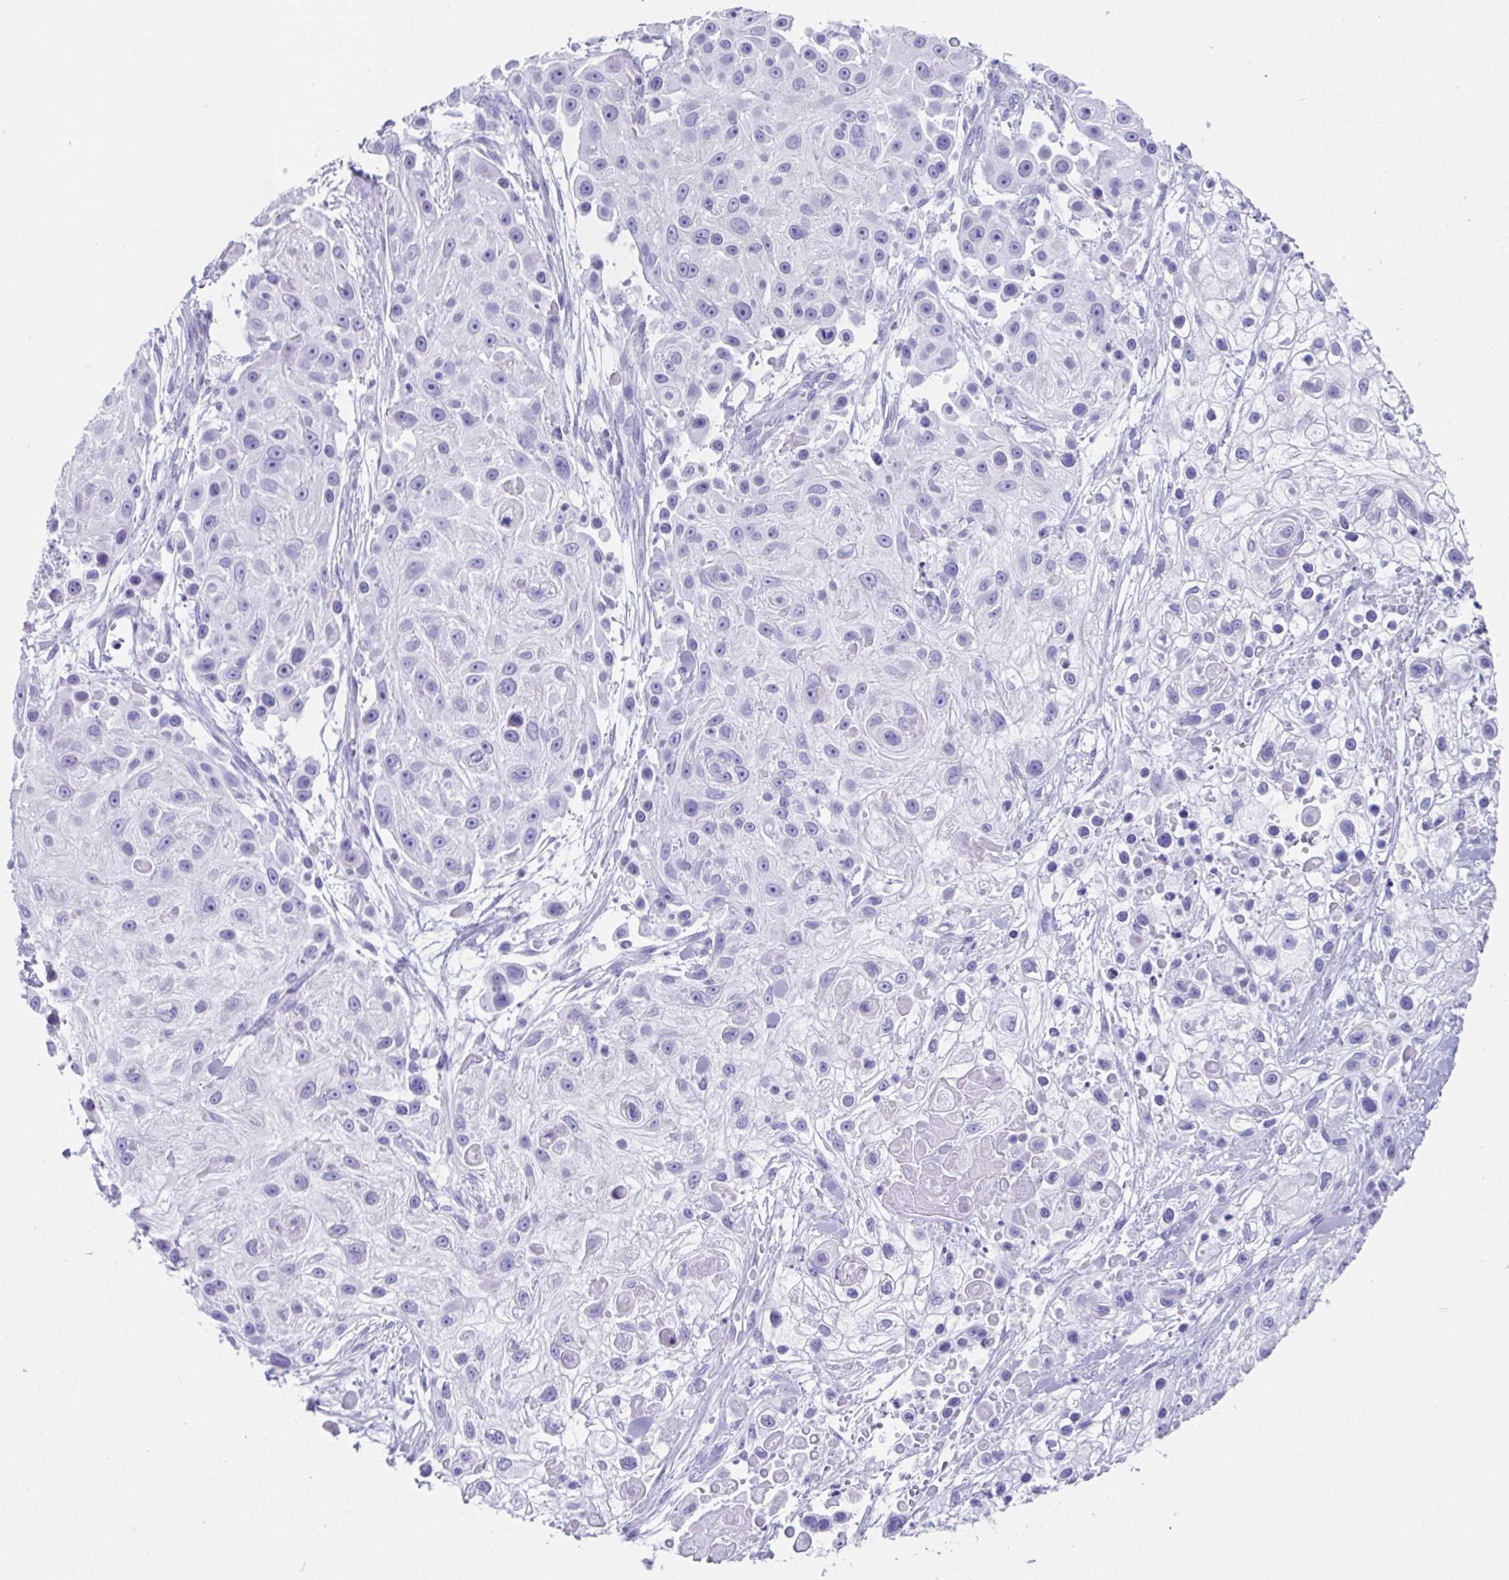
{"staining": {"intensity": "negative", "quantity": "none", "location": "none"}, "tissue": "skin cancer", "cell_type": "Tumor cells", "image_type": "cancer", "snomed": [{"axis": "morphology", "description": "Squamous cell carcinoma, NOS"}, {"axis": "topography", "description": "Skin"}], "caption": "High power microscopy photomicrograph of an immunohistochemistry image of skin squamous cell carcinoma, revealing no significant positivity in tumor cells.", "gene": "FAM107A", "patient": {"sex": "male", "age": 67}}